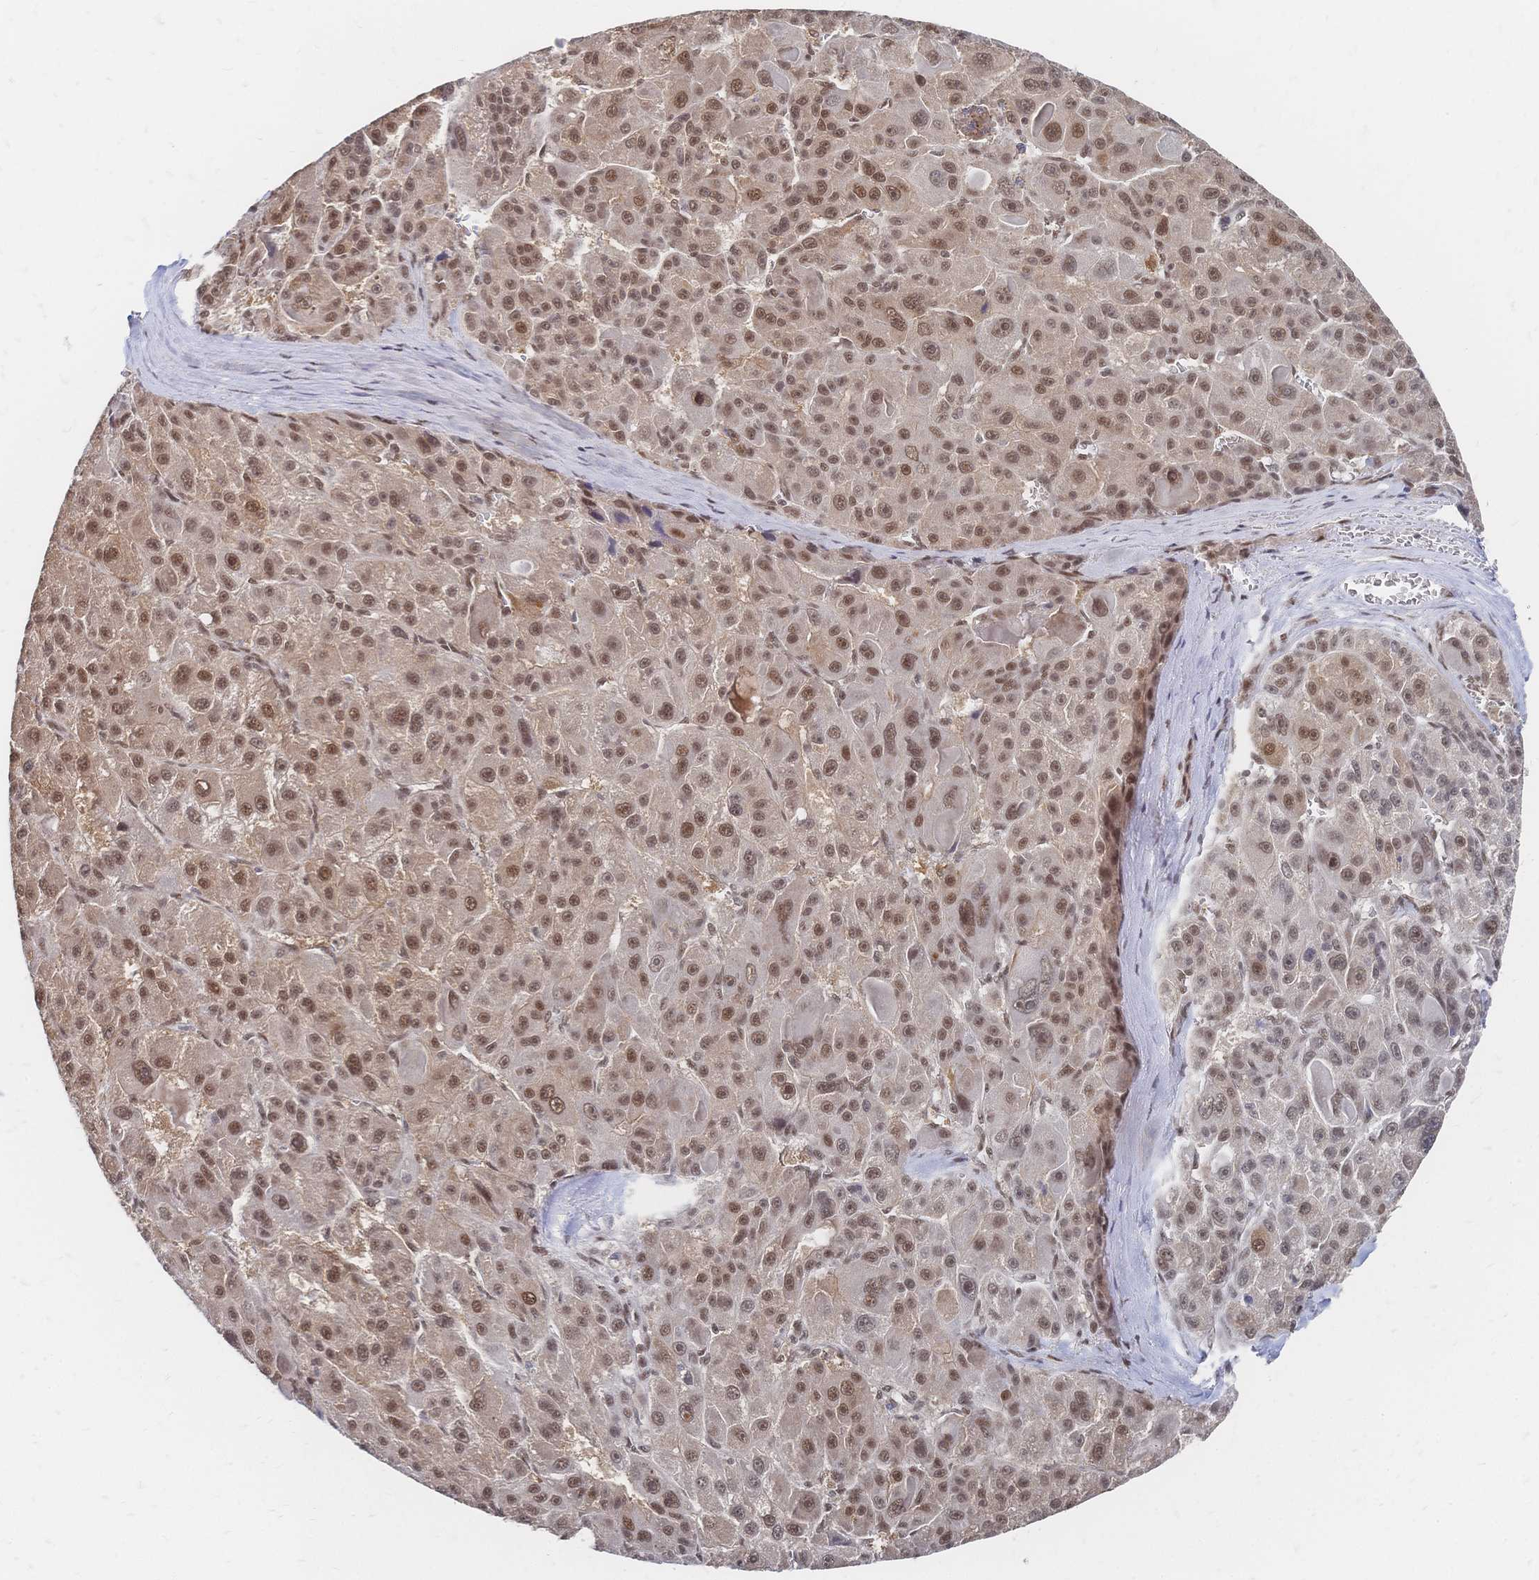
{"staining": {"intensity": "moderate", "quantity": ">75%", "location": "nuclear"}, "tissue": "liver cancer", "cell_type": "Tumor cells", "image_type": "cancer", "snomed": [{"axis": "morphology", "description": "Carcinoma, Hepatocellular, NOS"}, {"axis": "topography", "description": "Liver"}], "caption": "Liver cancer stained for a protein displays moderate nuclear positivity in tumor cells.", "gene": "NELFA", "patient": {"sex": "male", "age": 76}}